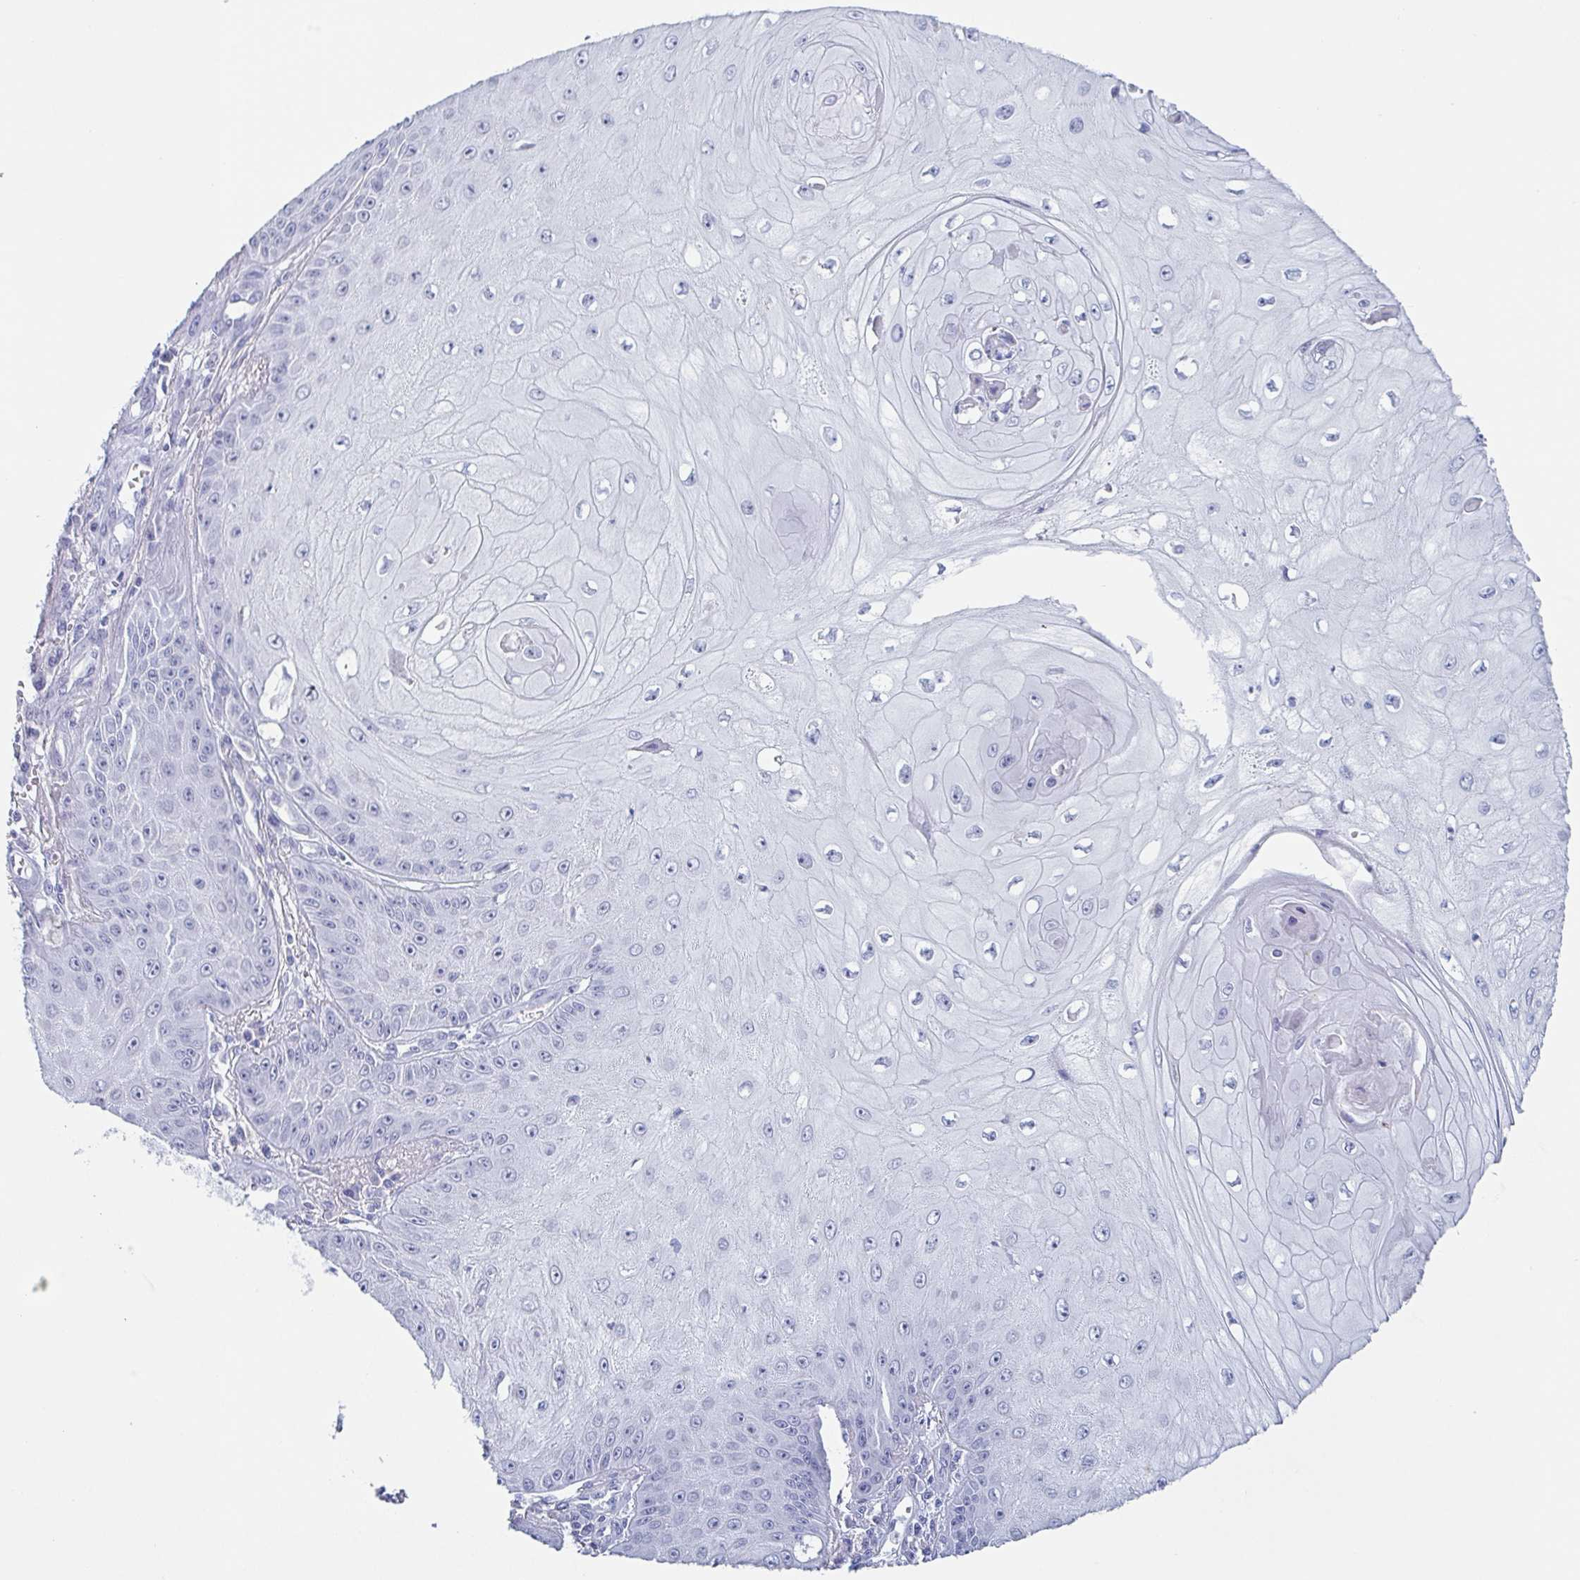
{"staining": {"intensity": "negative", "quantity": "none", "location": "none"}, "tissue": "skin cancer", "cell_type": "Tumor cells", "image_type": "cancer", "snomed": [{"axis": "morphology", "description": "Squamous cell carcinoma, NOS"}, {"axis": "topography", "description": "Skin"}], "caption": "The image reveals no significant positivity in tumor cells of skin cancer.", "gene": "REG4", "patient": {"sex": "male", "age": 70}}